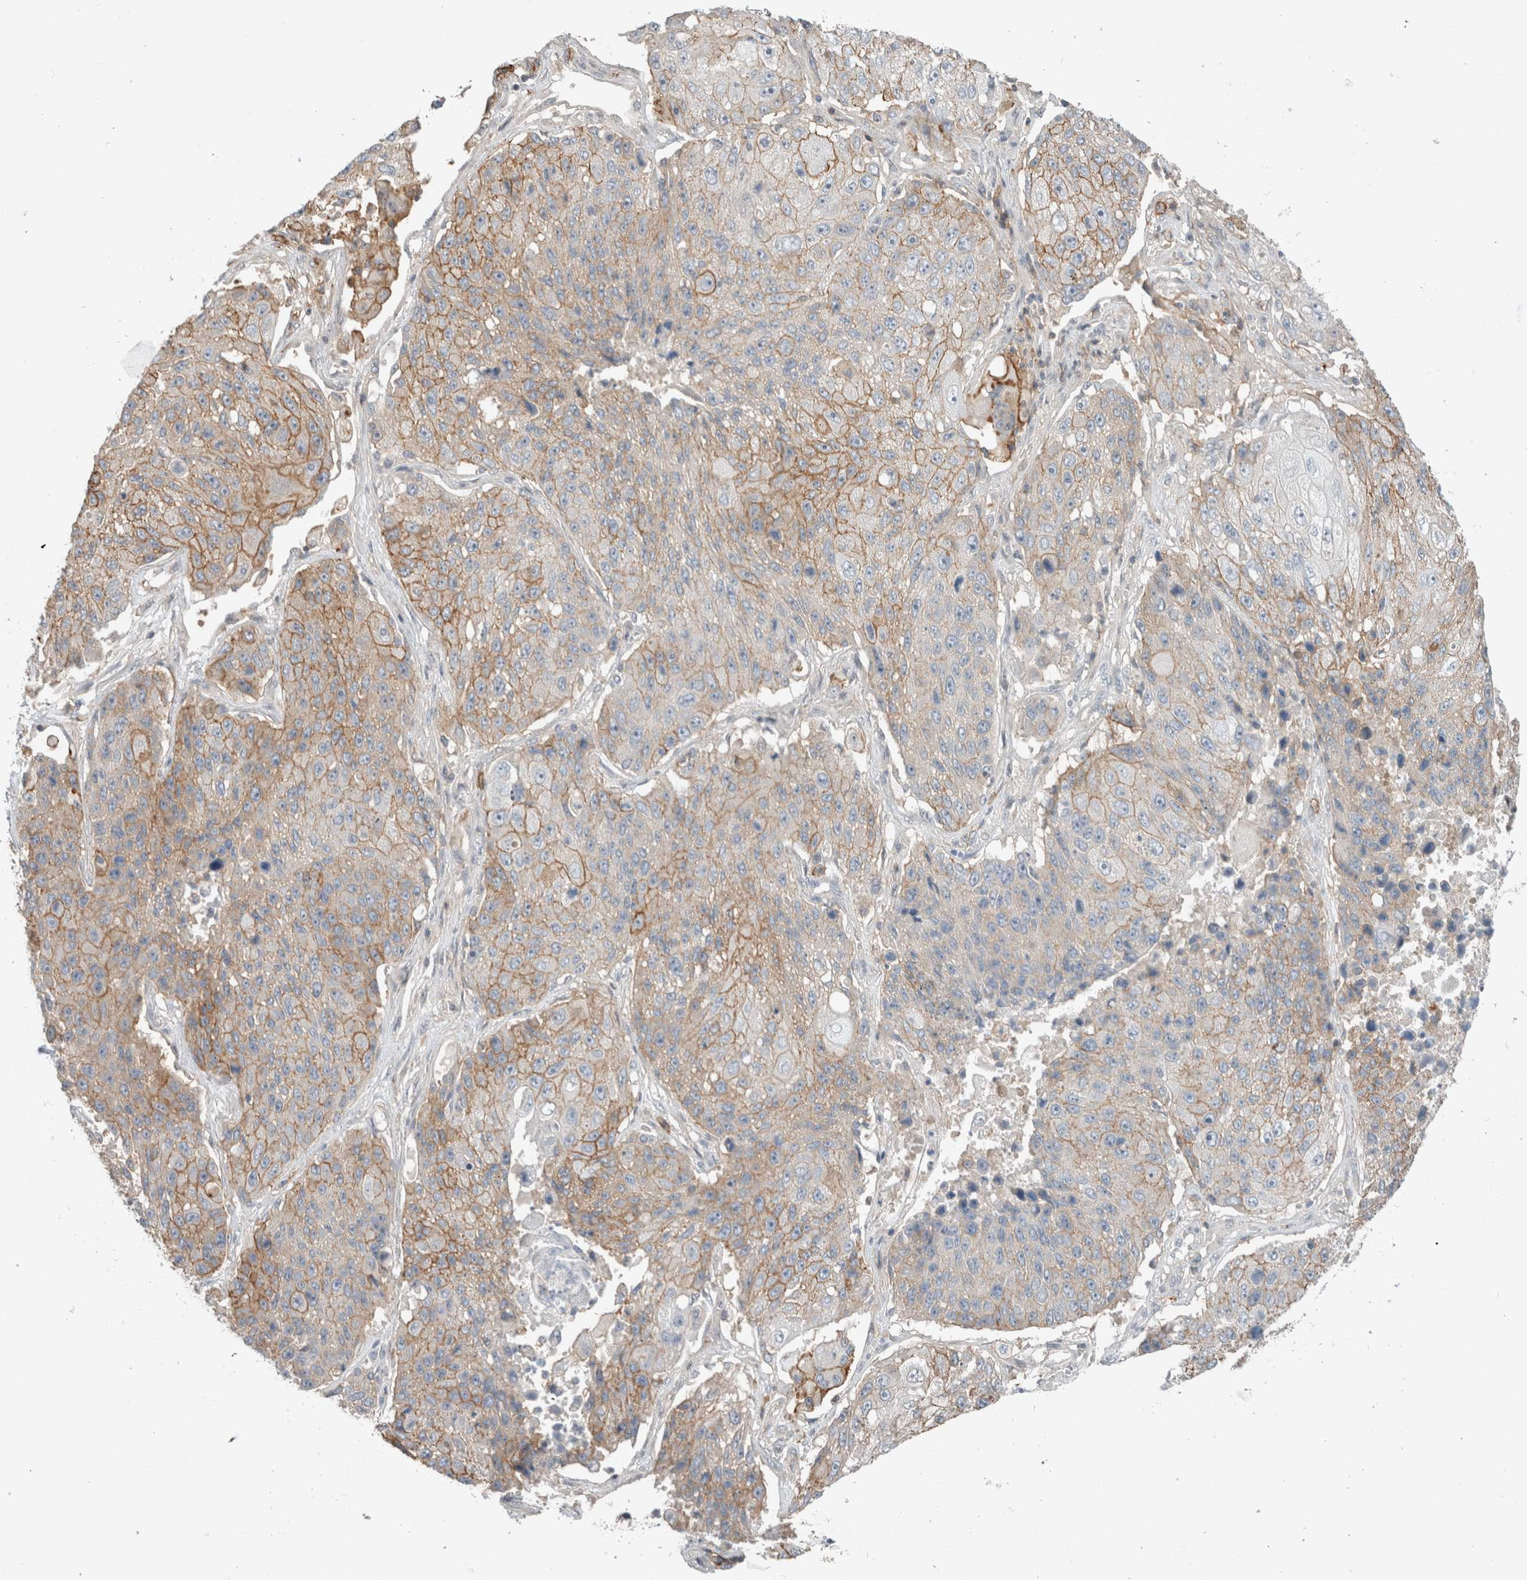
{"staining": {"intensity": "moderate", "quantity": "25%-75%", "location": "cytoplasmic/membranous"}, "tissue": "lung cancer", "cell_type": "Tumor cells", "image_type": "cancer", "snomed": [{"axis": "morphology", "description": "Squamous cell carcinoma, NOS"}, {"axis": "topography", "description": "Lung"}], "caption": "Protein staining exhibits moderate cytoplasmic/membranous expression in about 25%-75% of tumor cells in squamous cell carcinoma (lung).", "gene": "ERCC6L2", "patient": {"sex": "male", "age": 61}}